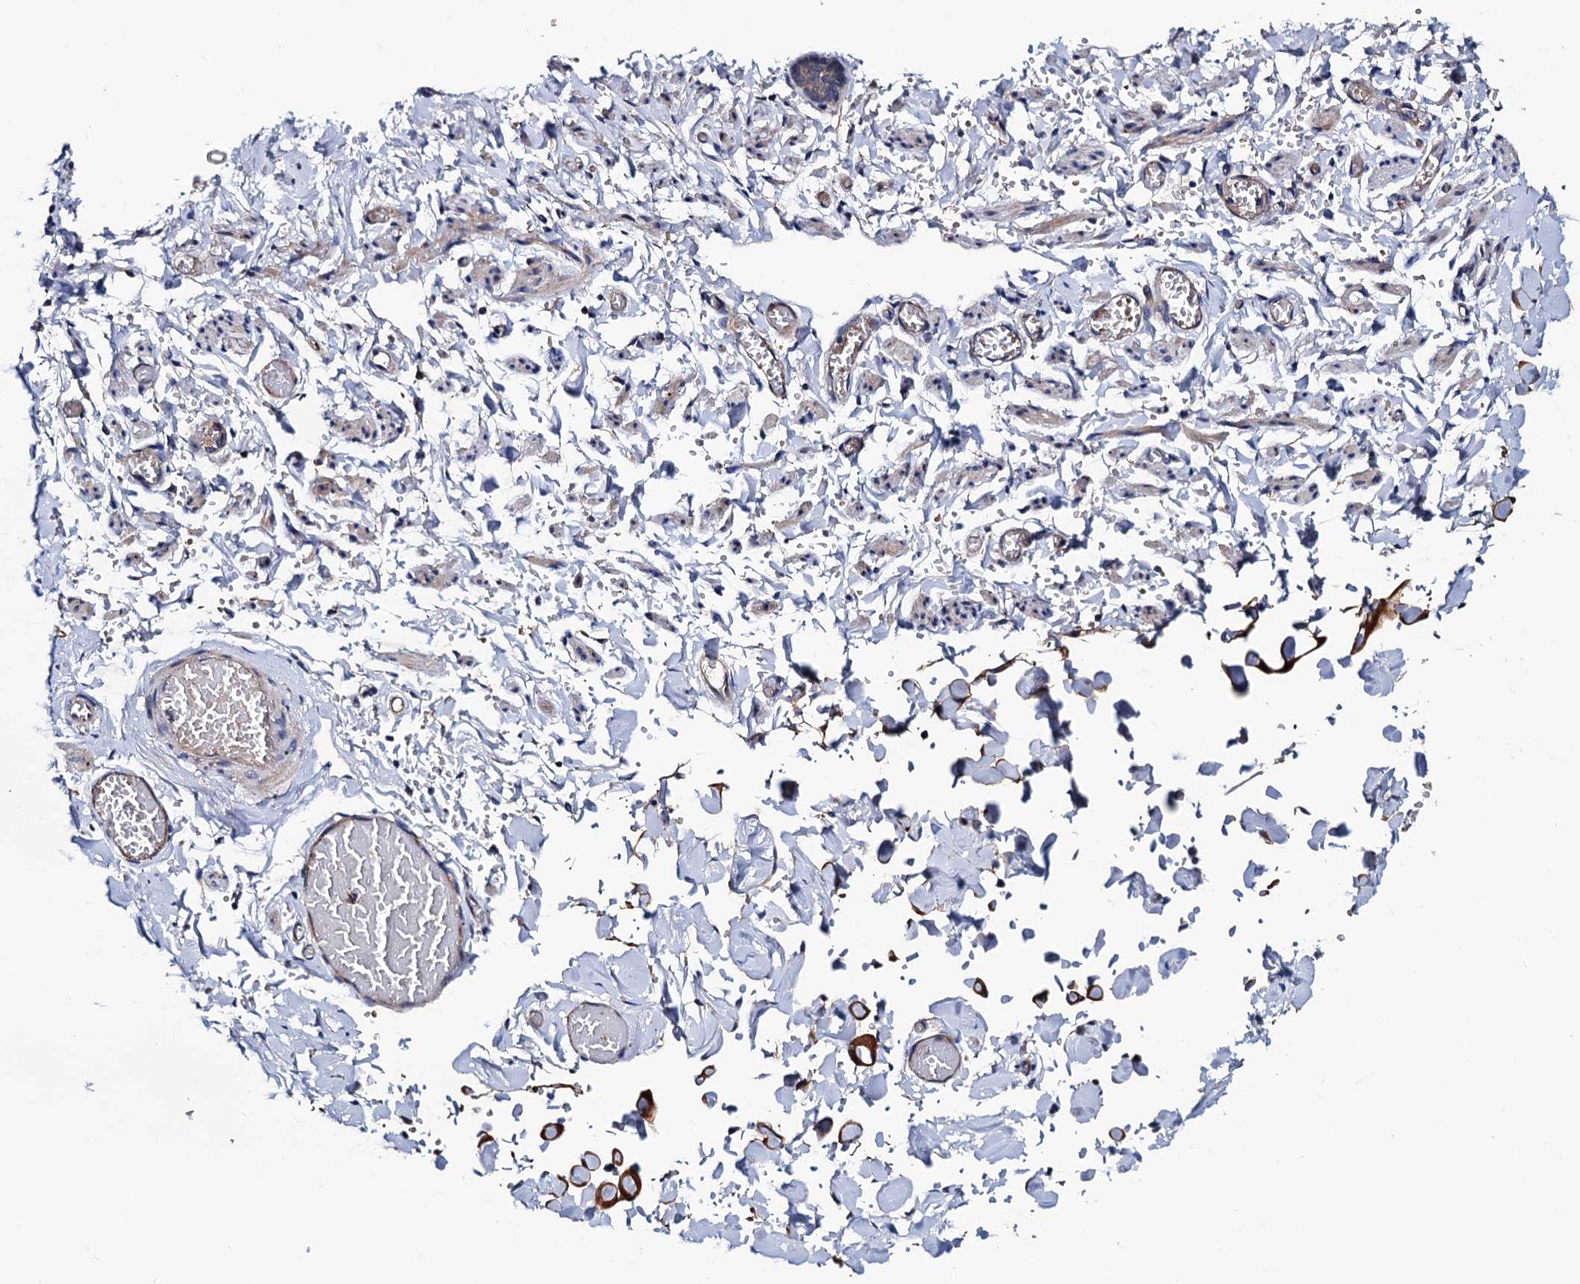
{"staining": {"intensity": "negative", "quantity": "none", "location": "none"}, "tissue": "adipose tissue", "cell_type": "Adipocytes", "image_type": "normal", "snomed": [{"axis": "morphology", "description": "Normal tissue, NOS"}, {"axis": "topography", "description": "Vascular tissue"}, {"axis": "topography", "description": "Fallopian tube"}, {"axis": "topography", "description": "Ovary"}], "caption": "High magnification brightfield microscopy of benign adipose tissue stained with DAB (brown) and counterstained with hematoxylin (blue): adipocytes show no significant positivity. (DAB IHC with hematoxylin counter stain).", "gene": "TRMT112", "patient": {"sex": "female", "age": 67}}